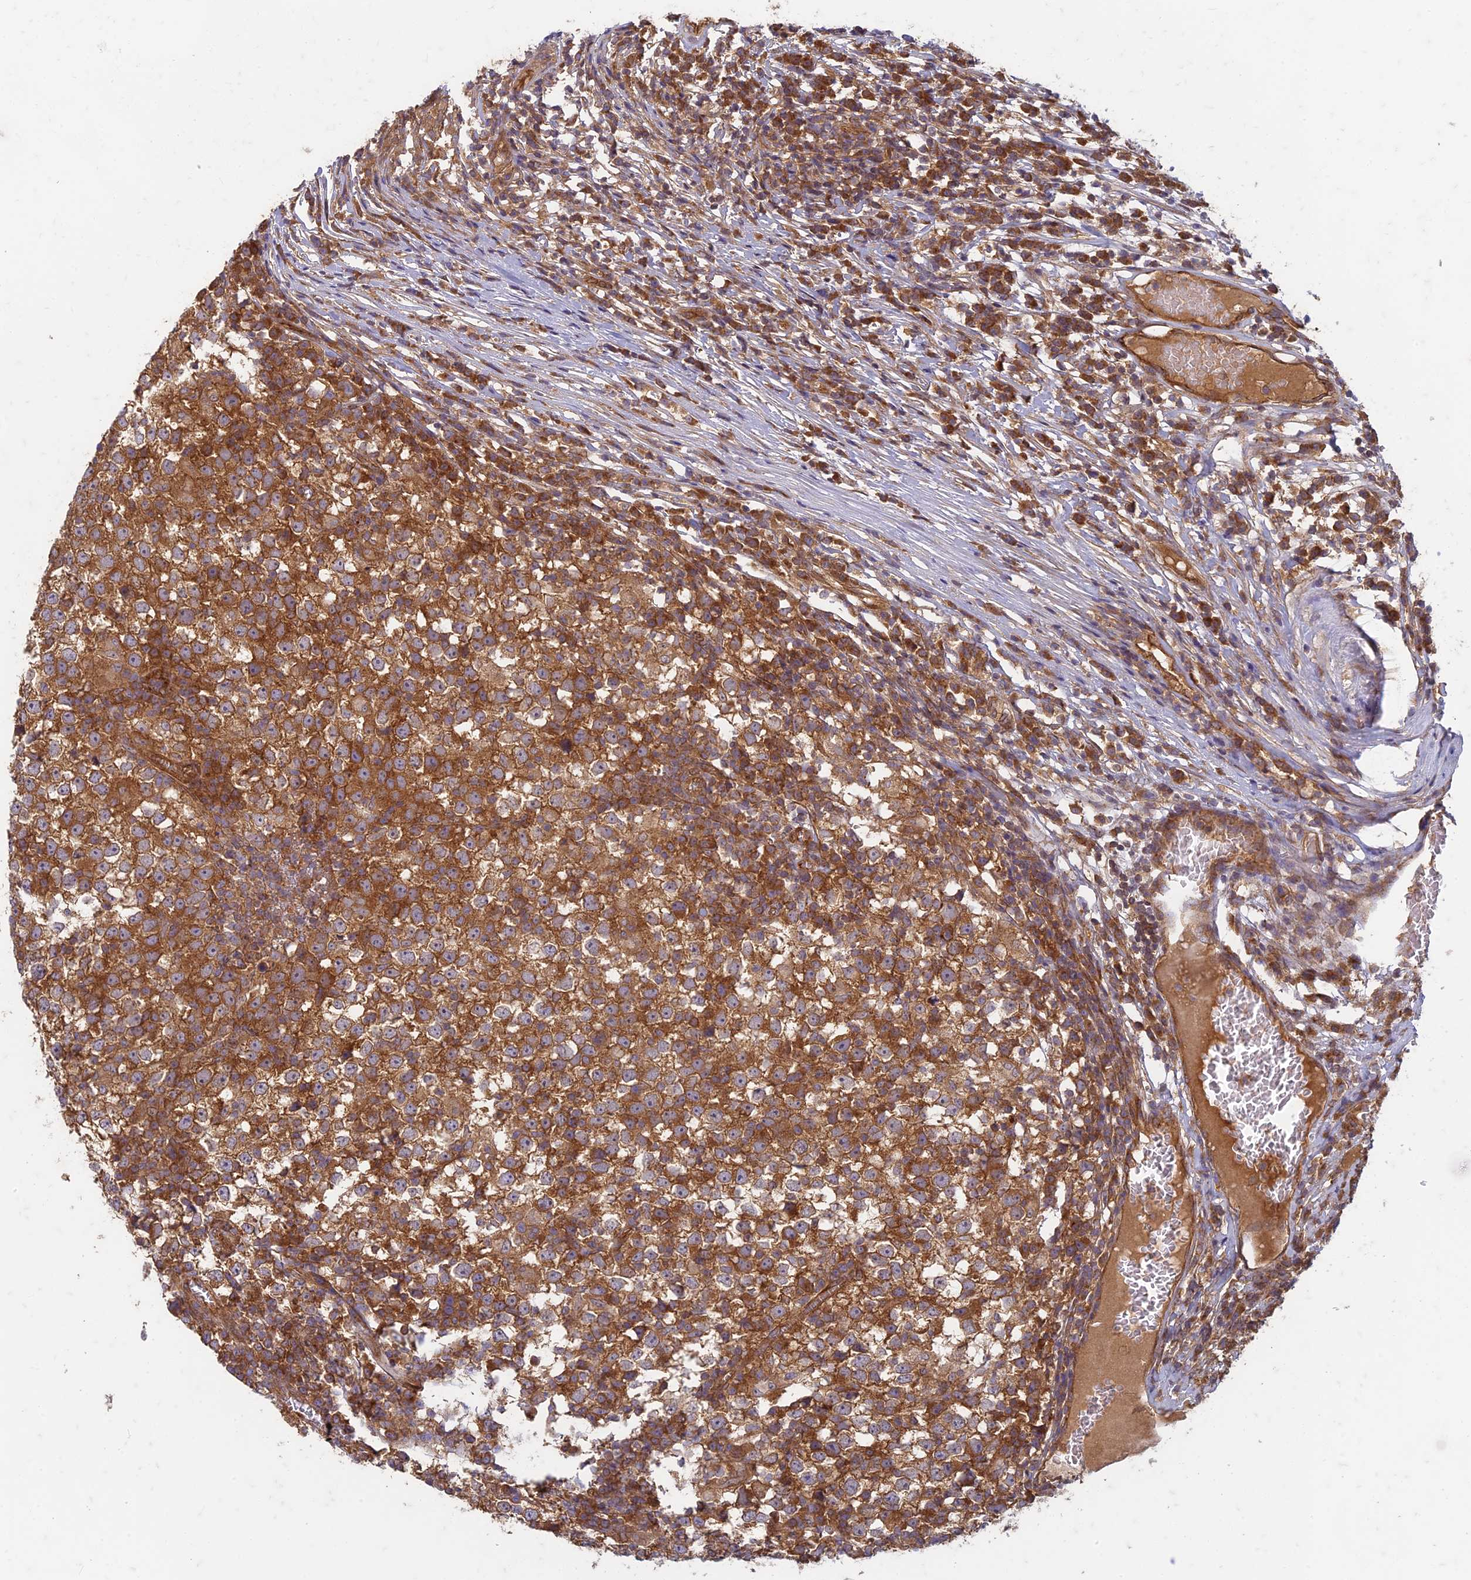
{"staining": {"intensity": "strong", "quantity": ">75%", "location": "cytoplasmic/membranous"}, "tissue": "testis cancer", "cell_type": "Tumor cells", "image_type": "cancer", "snomed": [{"axis": "morphology", "description": "Seminoma, NOS"}, {"axis": "topography", "description": "Testis"}], "caption": "Immunohistochemistry photomicrograph of neoplastic tissue: testis cancer stained using immunohistochemistry (IHC) reveals high levels of strong protein expression localized specifically in the cytoplasmic/membranous of tumor cells, appearing as a cytoplasmic/membranous brown color.", "gene": "TCF25", "patient": {"sex": "male", "age": 65}}